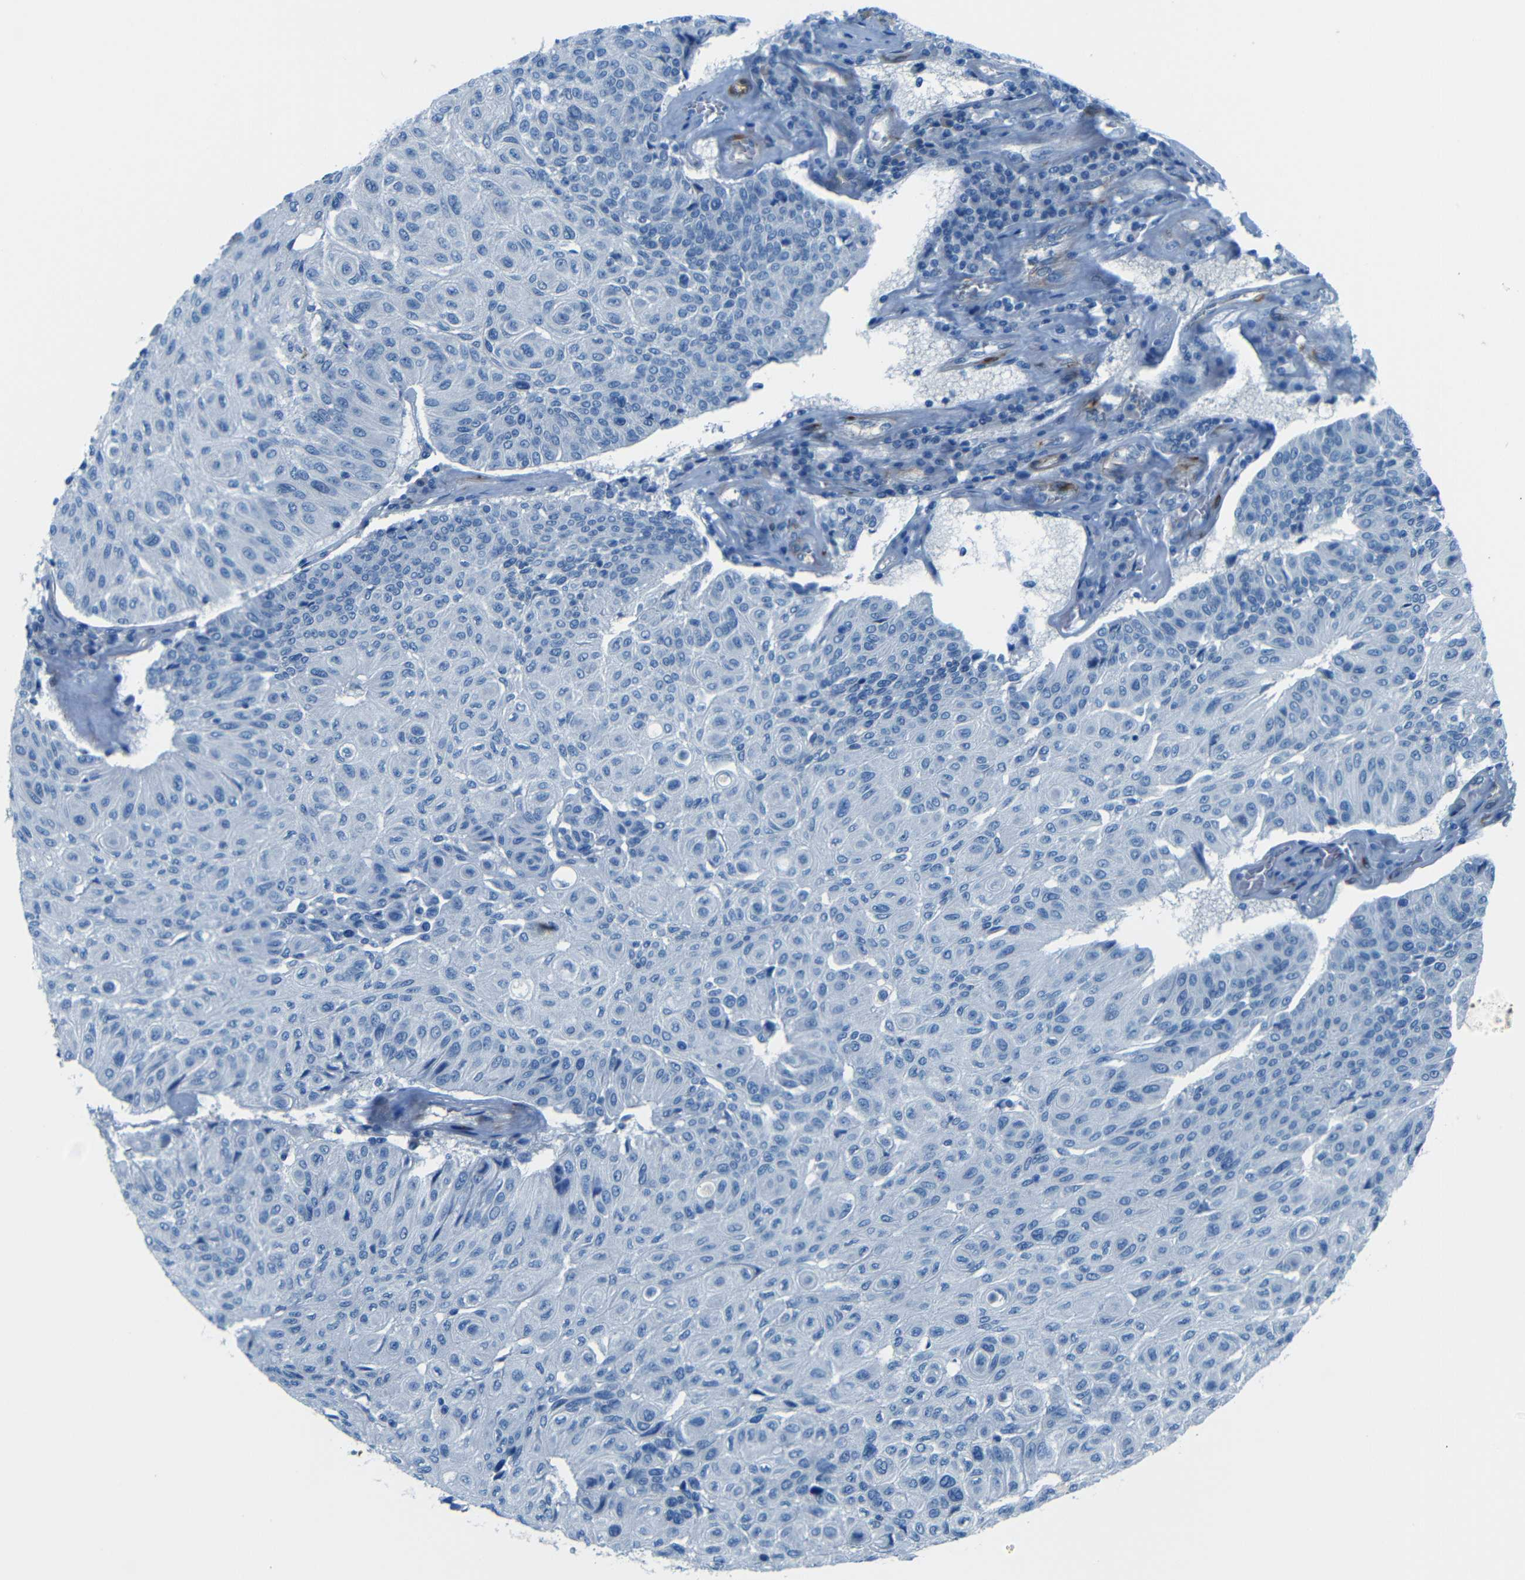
{"staining": {"intensity": "negative", "quantity": "none", "location": "none"}, "tissue": "urothelial cancer", "cell_type": "Tumor cells", "image_type": "cancer", "snomed": [{"axis": "morphology", "description": "Urothelial carcinoma, High grade"}, {"axis": "topography", "description": "Urinary bladder"}], "caption": "DAB (3,3'-diaminobenzidine) immunohistochemical staining of urothelial cancer exhibits no significant expression in tumor cells.", "gene": "MAP2", "patient": {"sex": "male", "age": 66}}